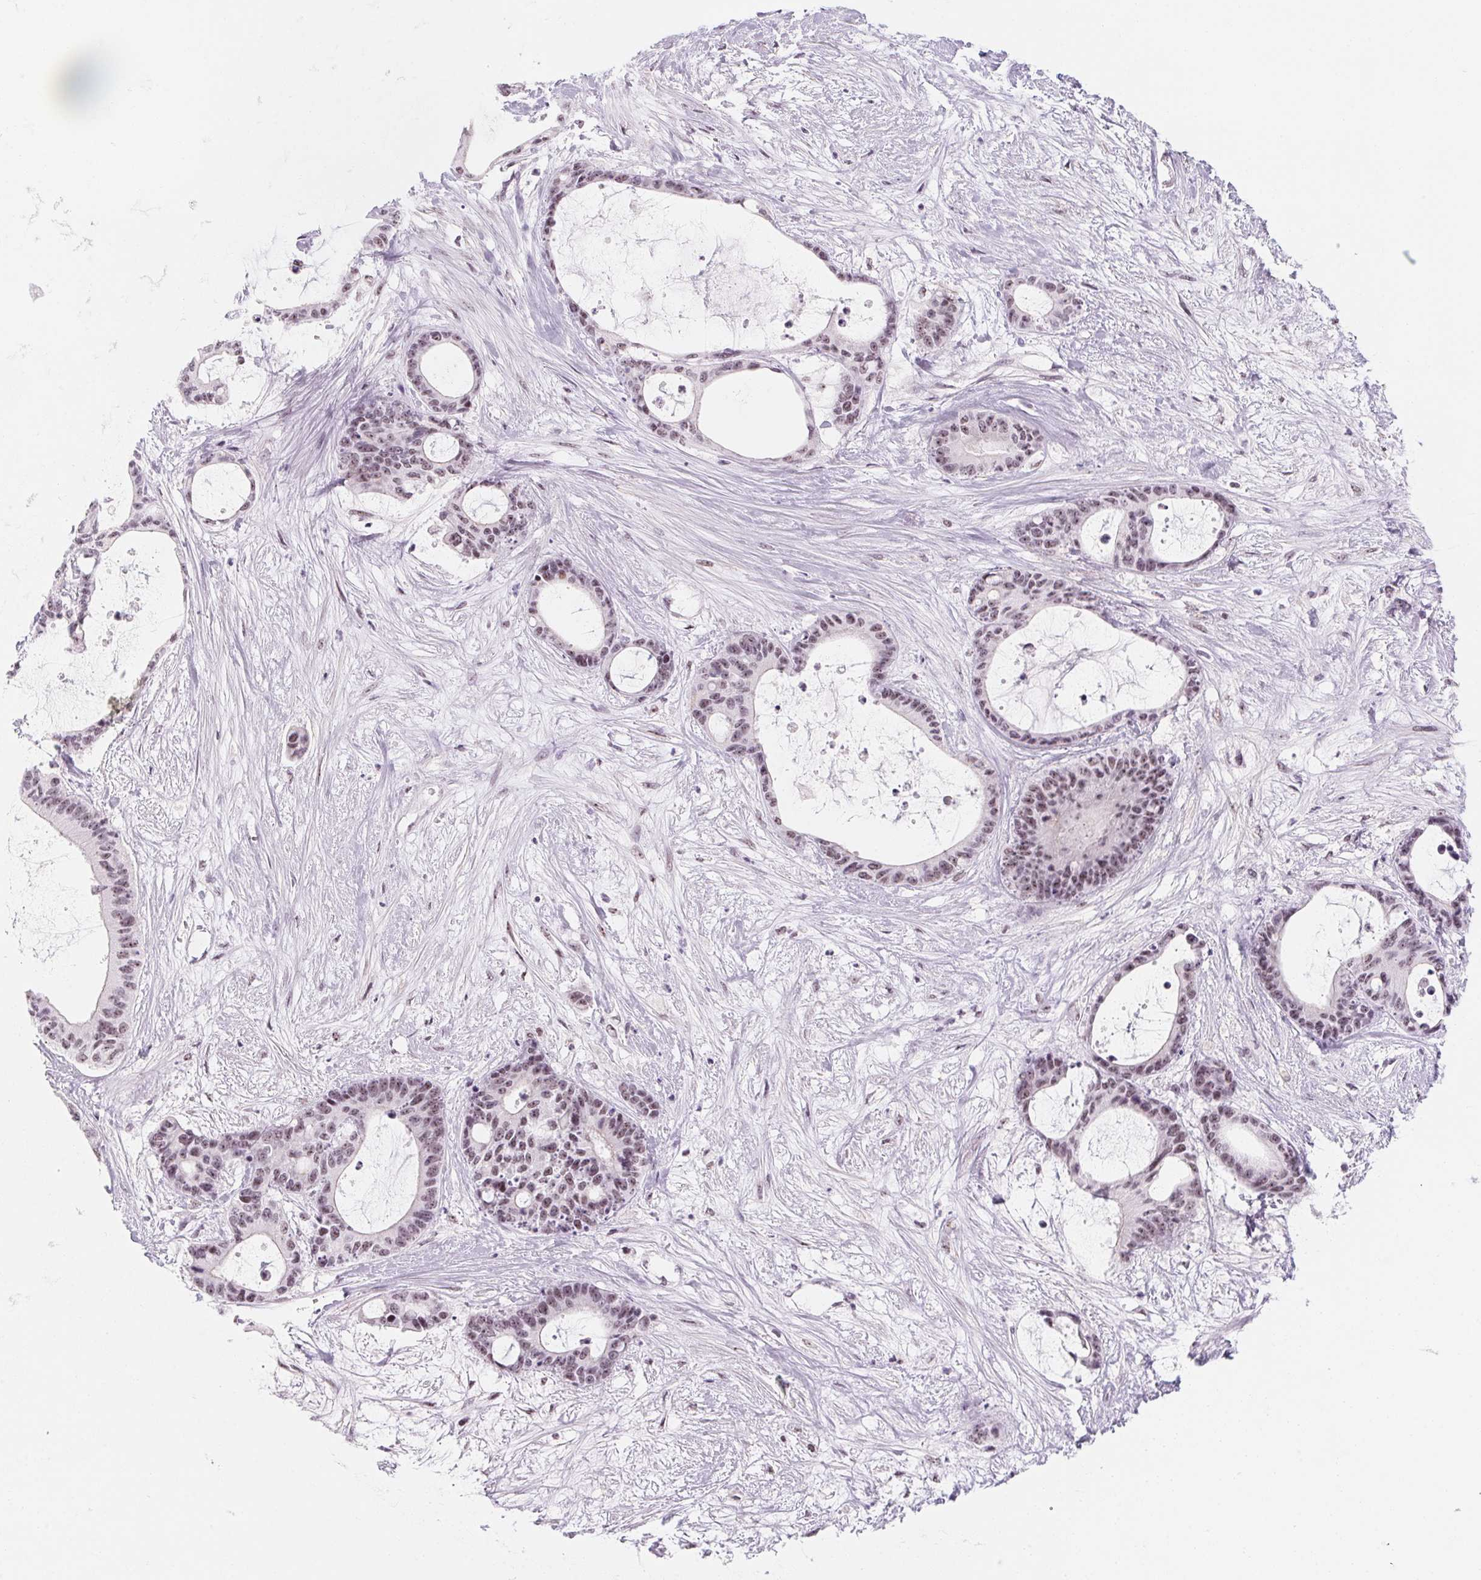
{"staining": {"intensity": "weak", "quantity": ">75%", "location": "nuclear"}, "tissue": "liver cancer", "cell_type": "Tumor cells", "image_type": "cancer", "snomed": [{"axis": "morphology", "description": "Normal tissue, NOS"}, {"axis": "morphology", "description": "Cholangiocarcinoma"}, {"axis": "topography", "description": "Liver"}, {"axis": "topography", "description": "Peripheral nerve tissue"}], "caption": "Immunohistochemical staining of liver cancer displays weak nuclear protein expression in approximately >75% of tumor cells.", "gene": "ZIC4", "patient": {"sex": "female", "age": 73}}